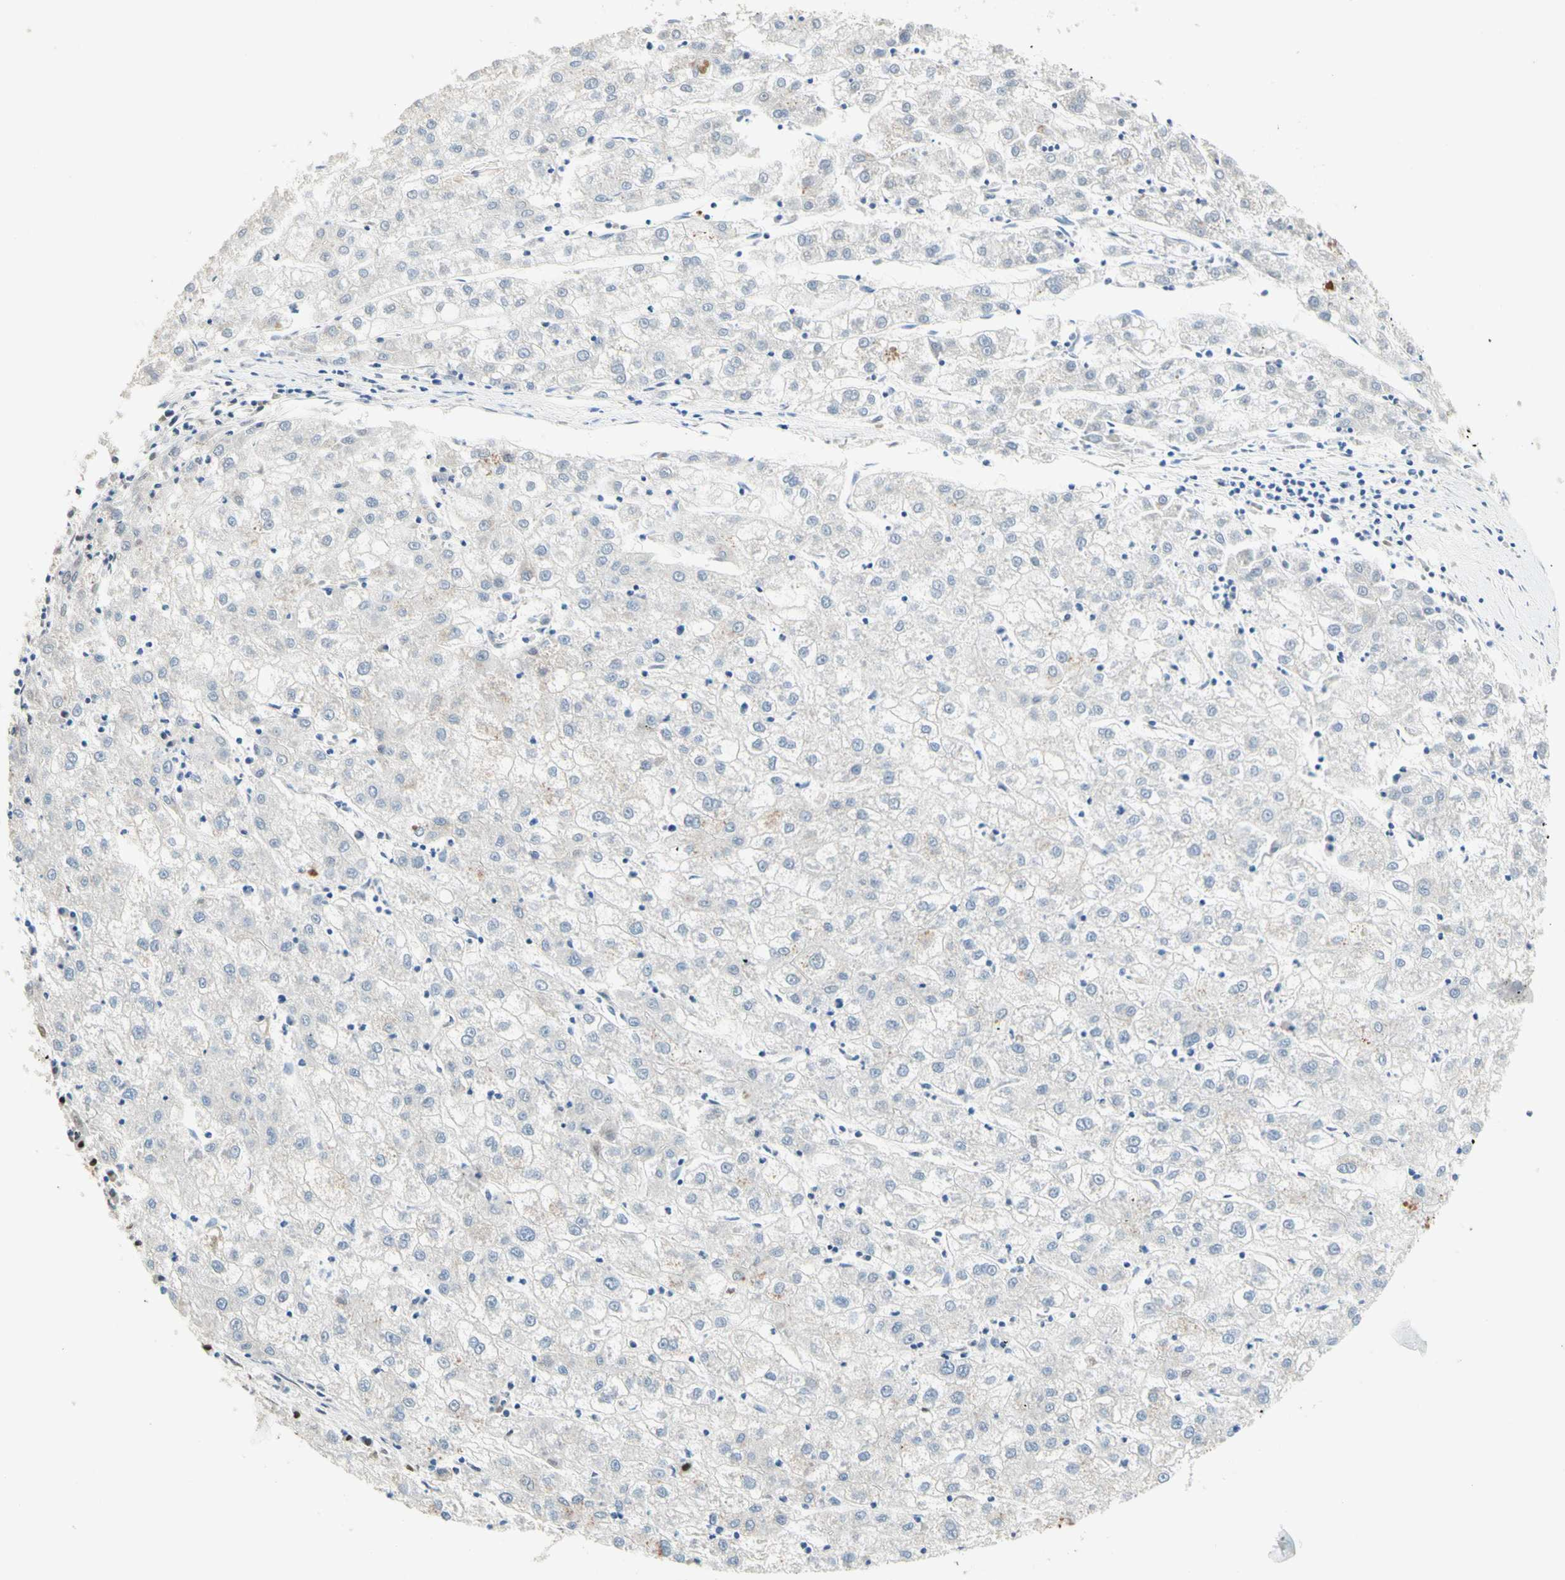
{"staining": {"intensity": "negative", "quantity": "none", "location": "none"}, "tissue": "liver cancer", "cell_type": "Tumor cells", "image_type": "cancer", "snomed": [{"axis": "morphology", "description": "Carcinoma, Hepatocellular, NOS"}, {"axis": "topography", "description": "Liver"}], "caption": "There is no significant expression in tumor cells of liver cancer.", "gene": "NECTIN4", "patient": {"sex": "male", "age": 72}}